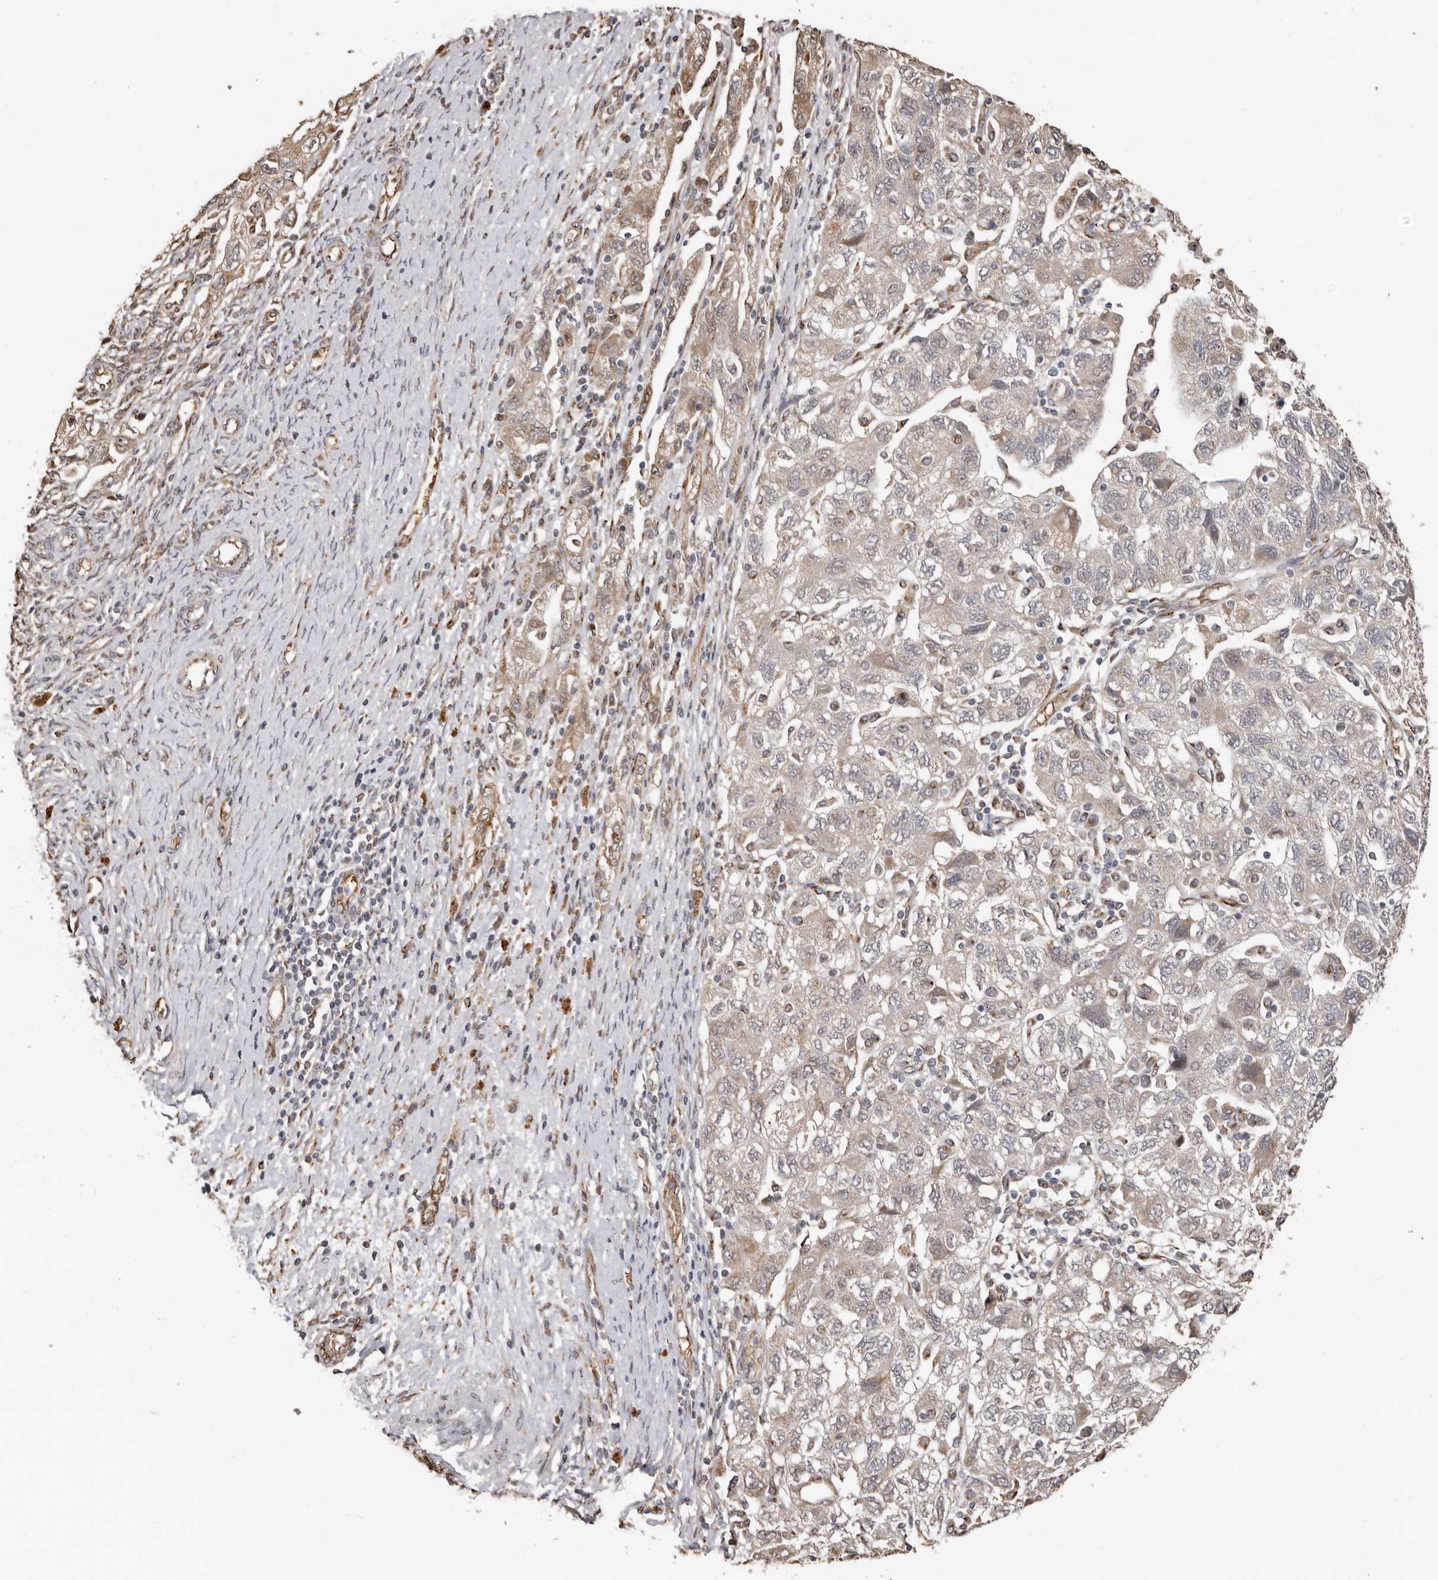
{"staining": {"intensity": "moderate", "quantity": "25%-75%", "location": "cytoplasmic/membranous"}, "tissue": "ovarian cancer", "cell_type": "Tumor cells", "image_type": "cancer", "snomed": [{"axis": "morphology", "description": "Carcinoma, NOS"}, {"axis": "morphology", "description": "Cystadenocarcinoma, serous, NOS"}, {"axis": "topography", "description": "Ovary"}], "caption": "Human ovarian serous cystadenocarcinoma stained with a protein marker exhibits moderate staining in tumor cells.", "gene": "ENTREP1", "patient": {"sex": "female", "age": 69}}